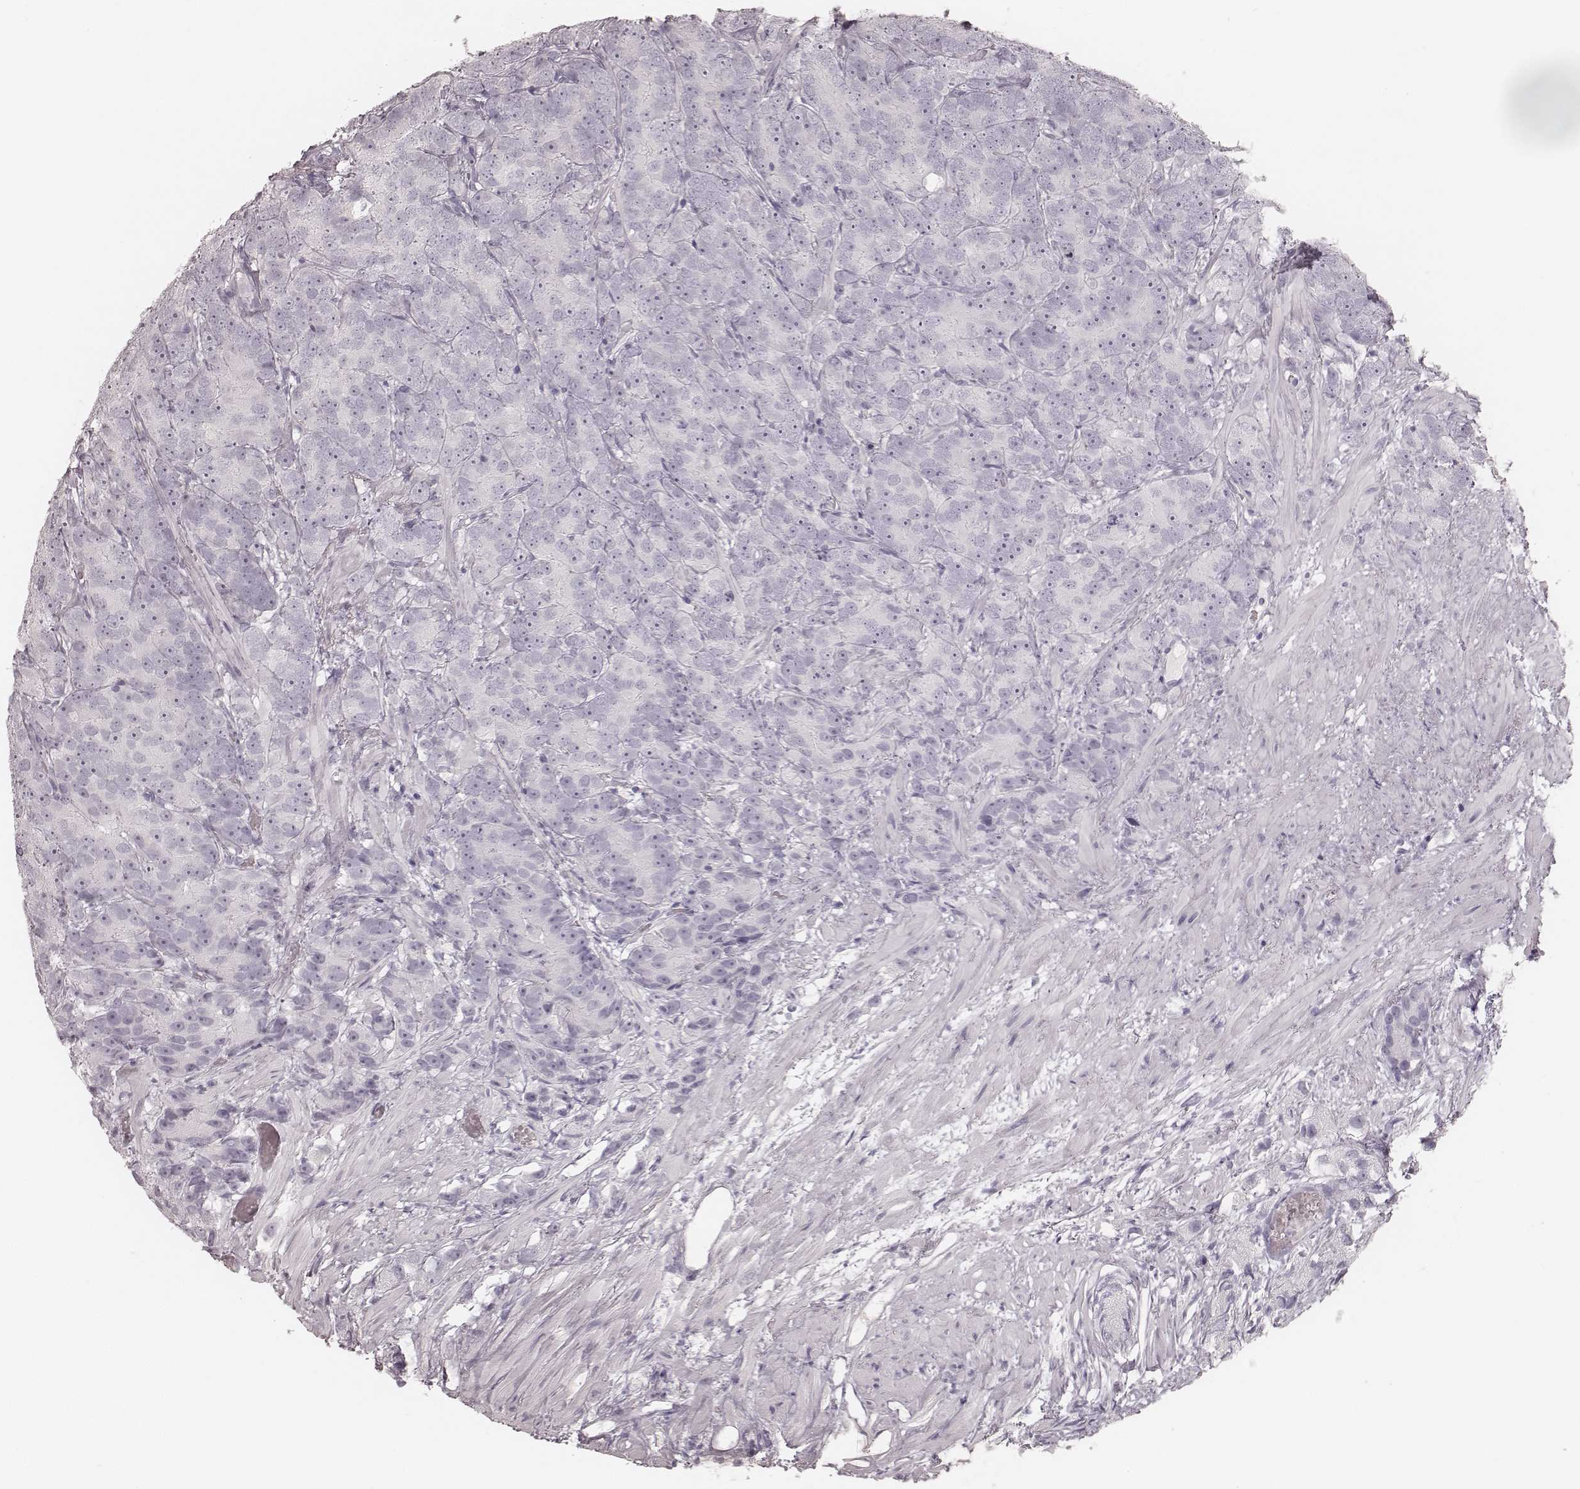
{"staining": {"intensity": "negative", "quantity": "none", "location": "none"}, "tissue": "prostate cancer", "cell_type": "Tumor cells", "image_type": "cancer", "snomed": [{"axis": "morphology", "description": "Adenocarcinoma, High grade"}, {"axis": "topography", "description": "Prostate"}], "caption": "Tumor cells are negative for brown protein staining in prostate cancer (adenocarcinoma (high-grade)).", "gene": "KRT82", "patient": {"sex": "male", "age": 90}}